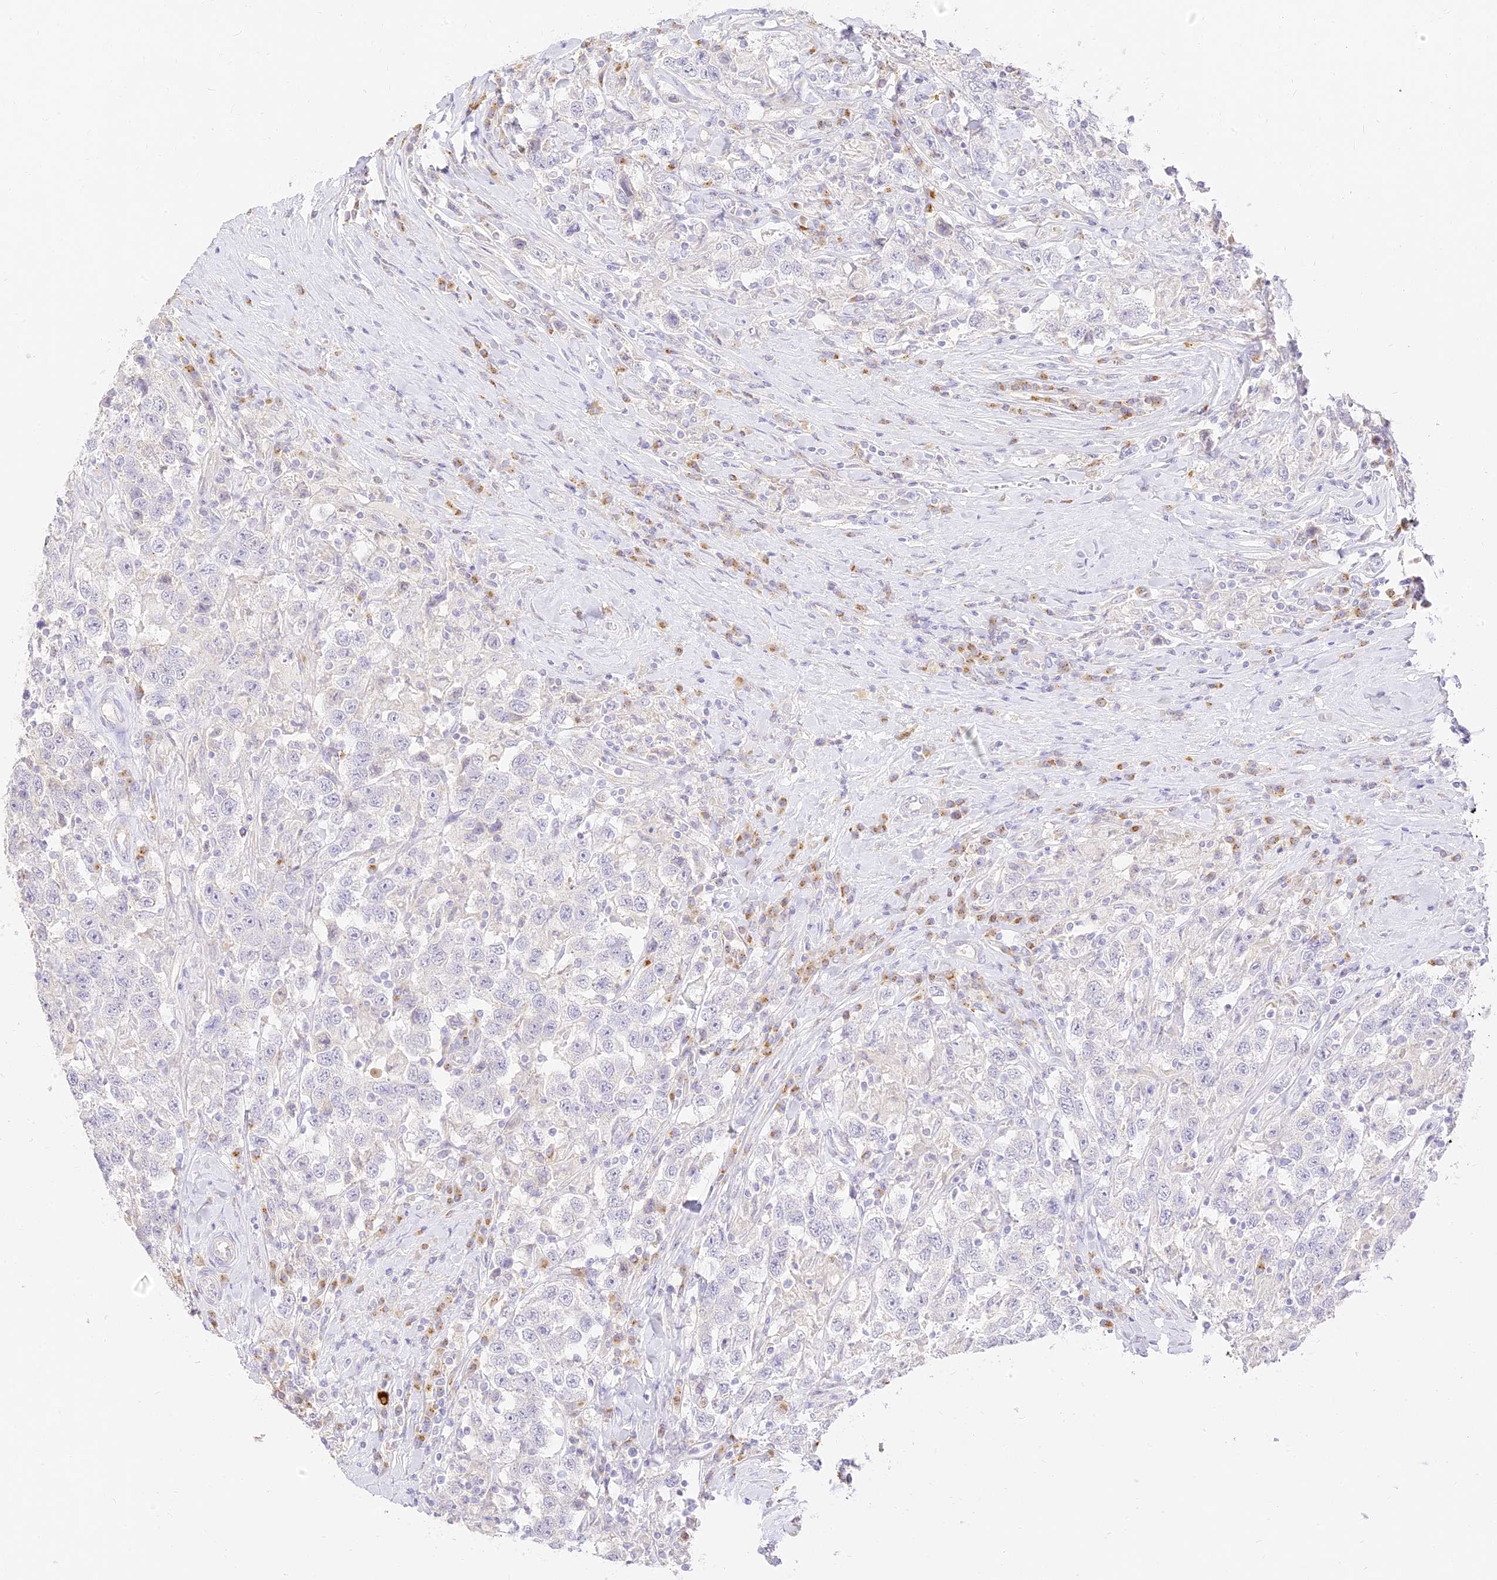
{"staining": {"intensity": "negative", "quantity": "none", "location": "none"}, "tissue": "testis cancer", "cell_type": "Tumor cells", "image_type": "cancer", "snomed": [{"axis": "morphology", "description": "Seminoma, NOS"}, {"axis": "topography", "description": "Testis"}], "caption": "The photomicrograph reveals no staining of tumor cells in testis cancer. (Brightfield microscopy of DAB IHC at high magnification).", "gene": "SEC13", "patient": {"sex": "male", "age": 41}}